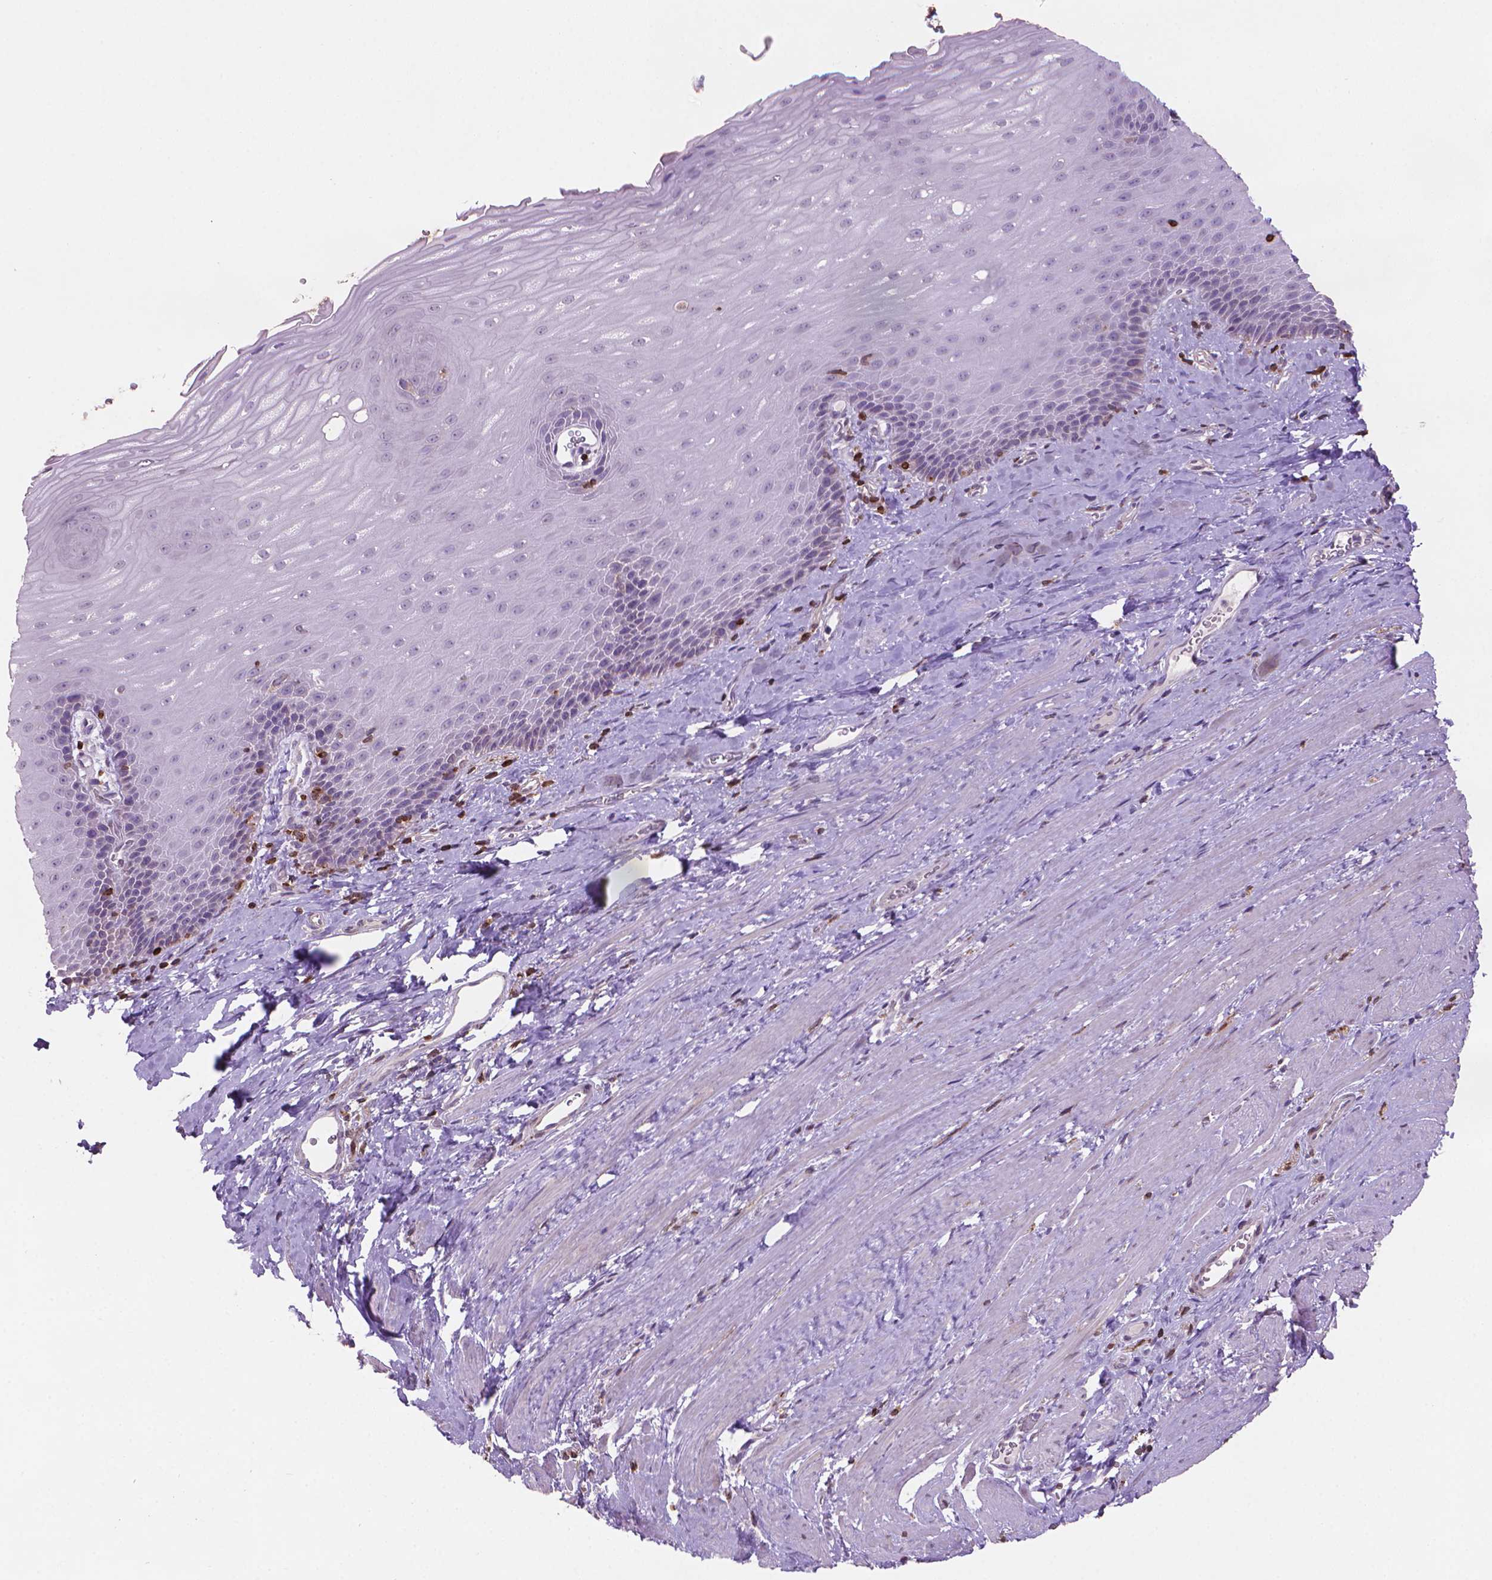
{"staining": {"intensity": "moderate", "quantity": "<25%", "location": "cytoplasmic/membranous"}, "tissue": "esophagus", "cell_type": "Squamous epithelial cells", "image_type": "normal", "snomed": [{"axis": "morphology", "description": "Normal tissue, NOS"}, {"axis": "topography", "description": "Esophagus"}], "caption": "Esophagus stained for a protein reveals moderate cytoplasmic/membranous positivity in squamous epithelial cells. The protein is shown in brown color, while the nuclei are stained blue.", "gene": "BCL2", "patient": {"sex": "male", "age": 64}}